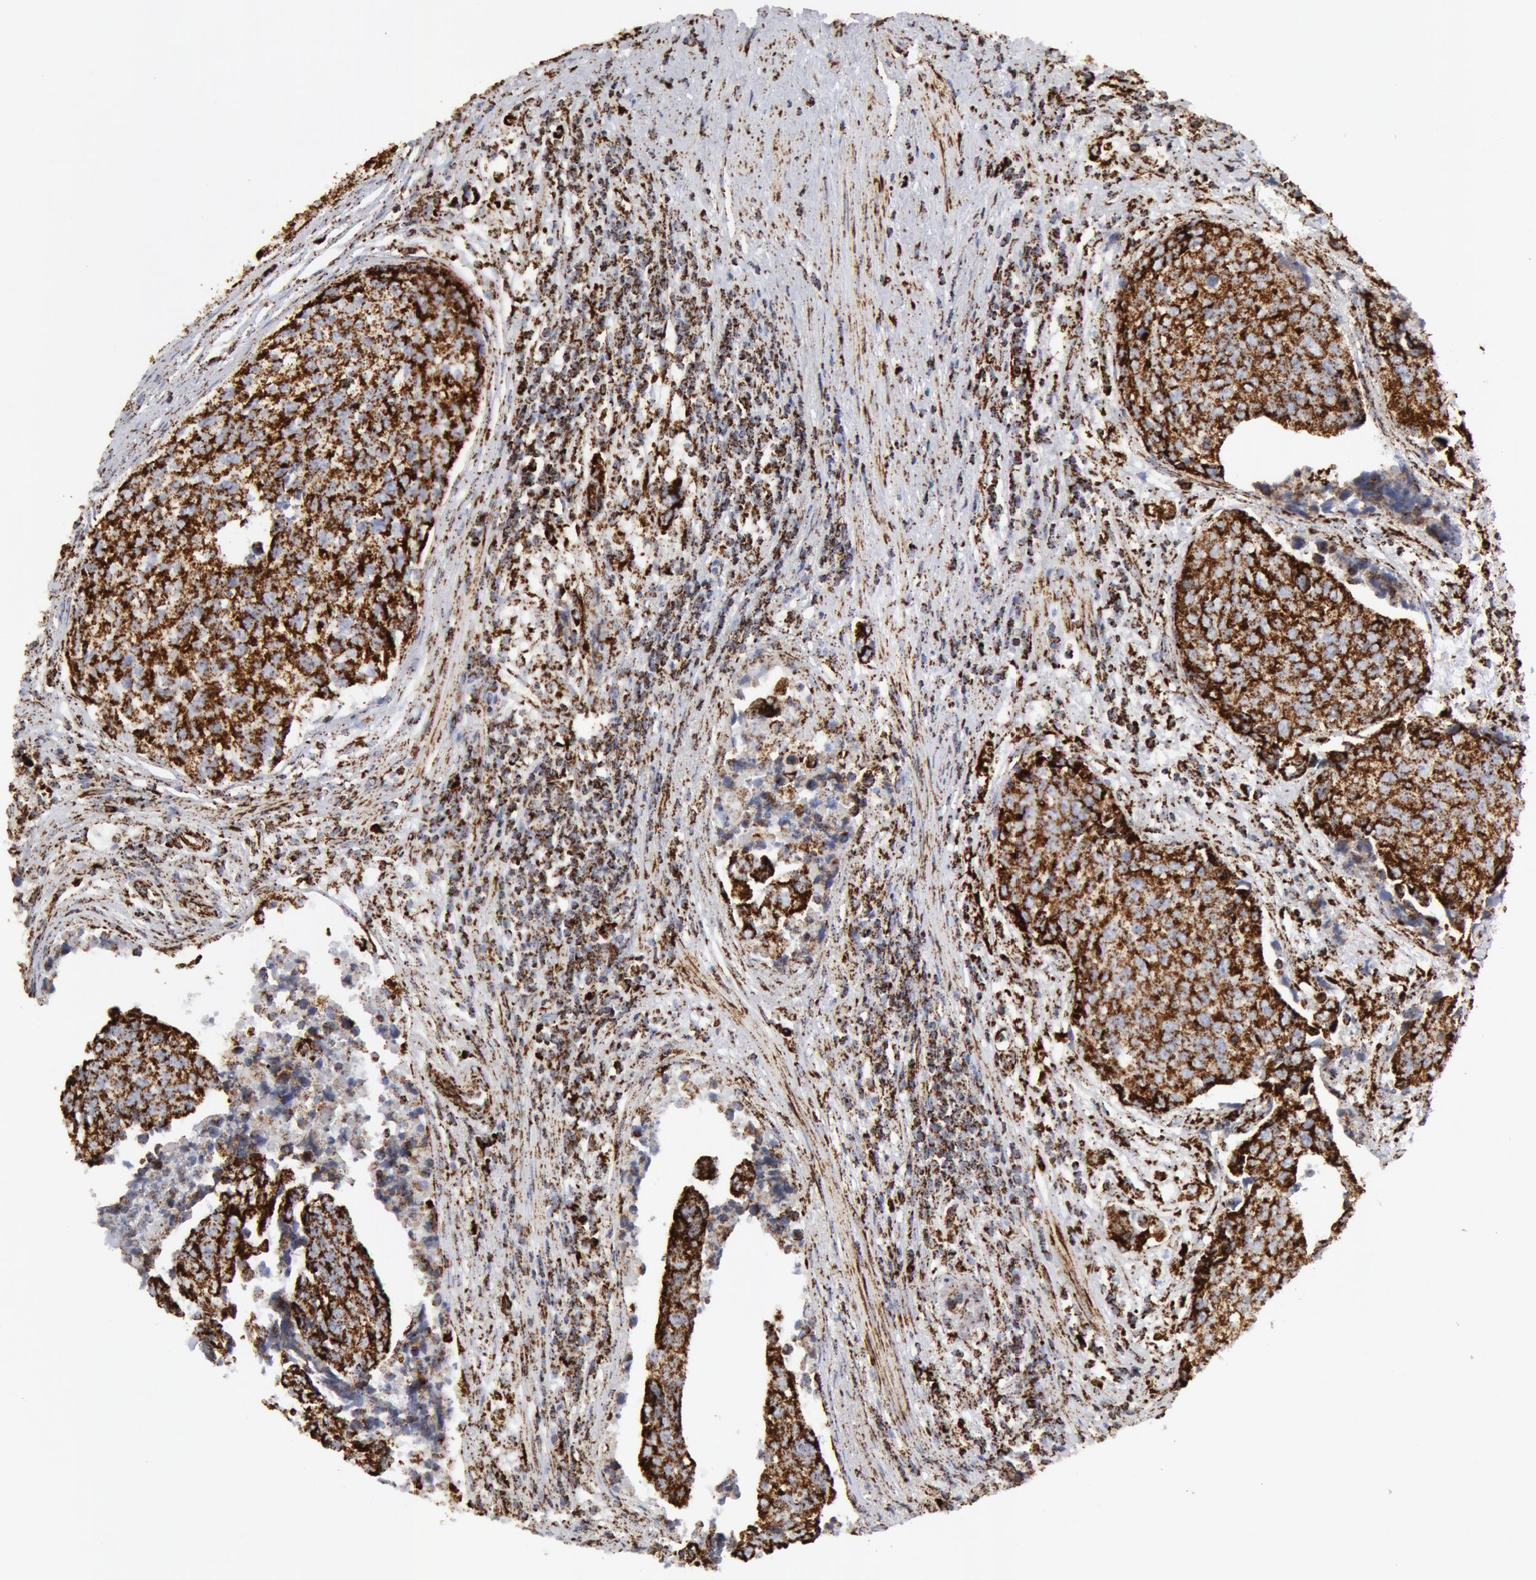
{"staining": {"intensity": "strong", "quantity": ">75%", "location": "cytoplasmic/membranous"}, "tissue": "urothelial cancer", "cell_type": "Tumor cells", "image_type": "cancer", "snomed": [{"axis": "morphology", "description": "Urothelial carcinoma, High grade"}, {"axis": "topography", "description": "Urinary bladder"}], "caption": "The photomicrograph reveals immunohistochemical staining of urothelial cancer. There is strong cytoplasmic/membranous staining is present in approximately >75% of tumor cells.", "gene": "ATP5F1B", "patient": {"sex": "male", "age": 81}}